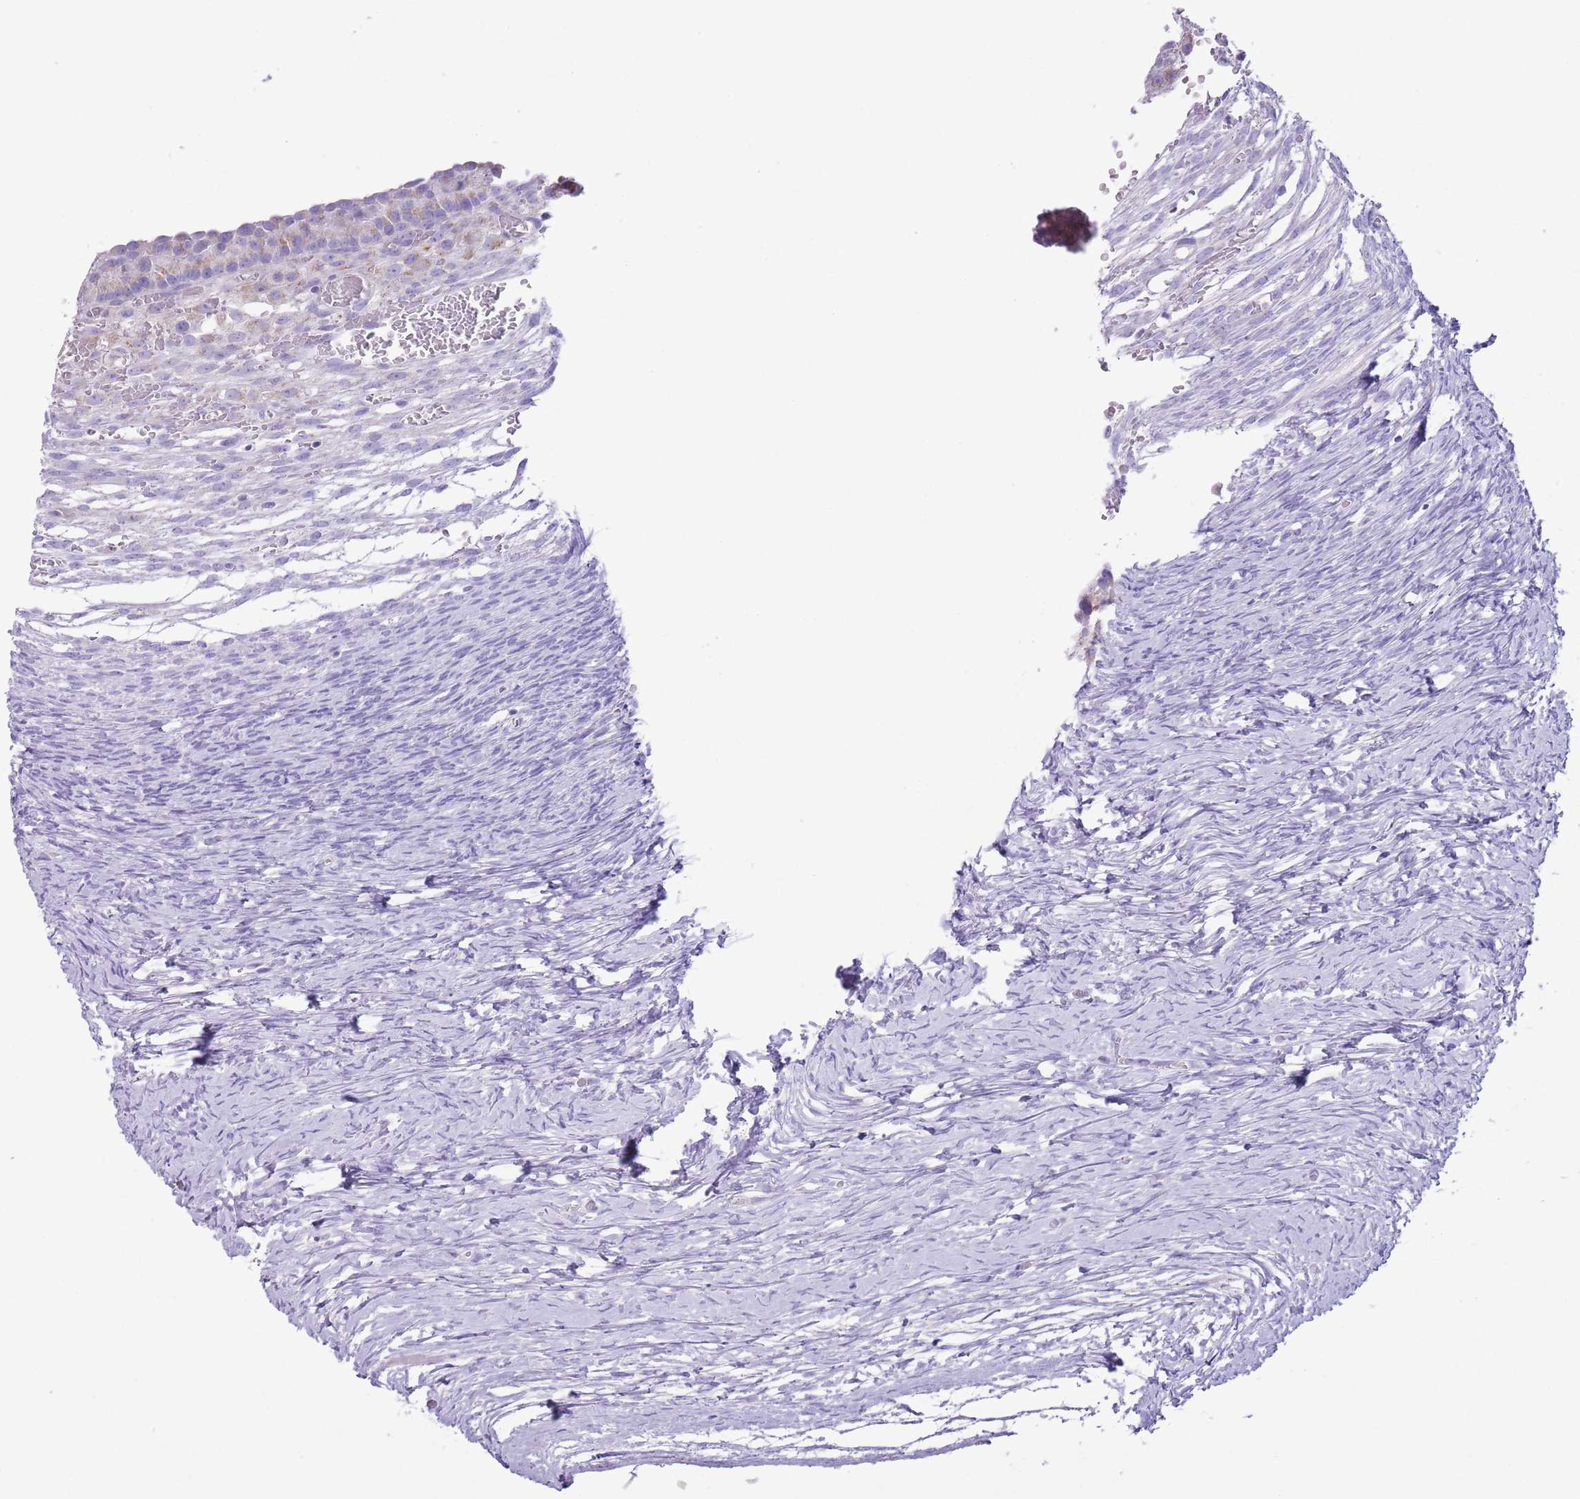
{"staining": {"intensity": "negative", "quantity": "none", "location": "none"}, "tissue": "ovary", "cell_type": "Ovarian stroma cells", "image_type": "normal", "snomed": [{"axis": "morphology", "description": "Normal tissue, NOS"}, {"axis": "topography", "description": "Ovary"}], "caption": "This is an immunohistochemistry micrograph of benign ovary. There is no expression in ovarian stroma cells.", "gene": "ATP6V1B1", "patient": {"sex": "female", "age": 39}}